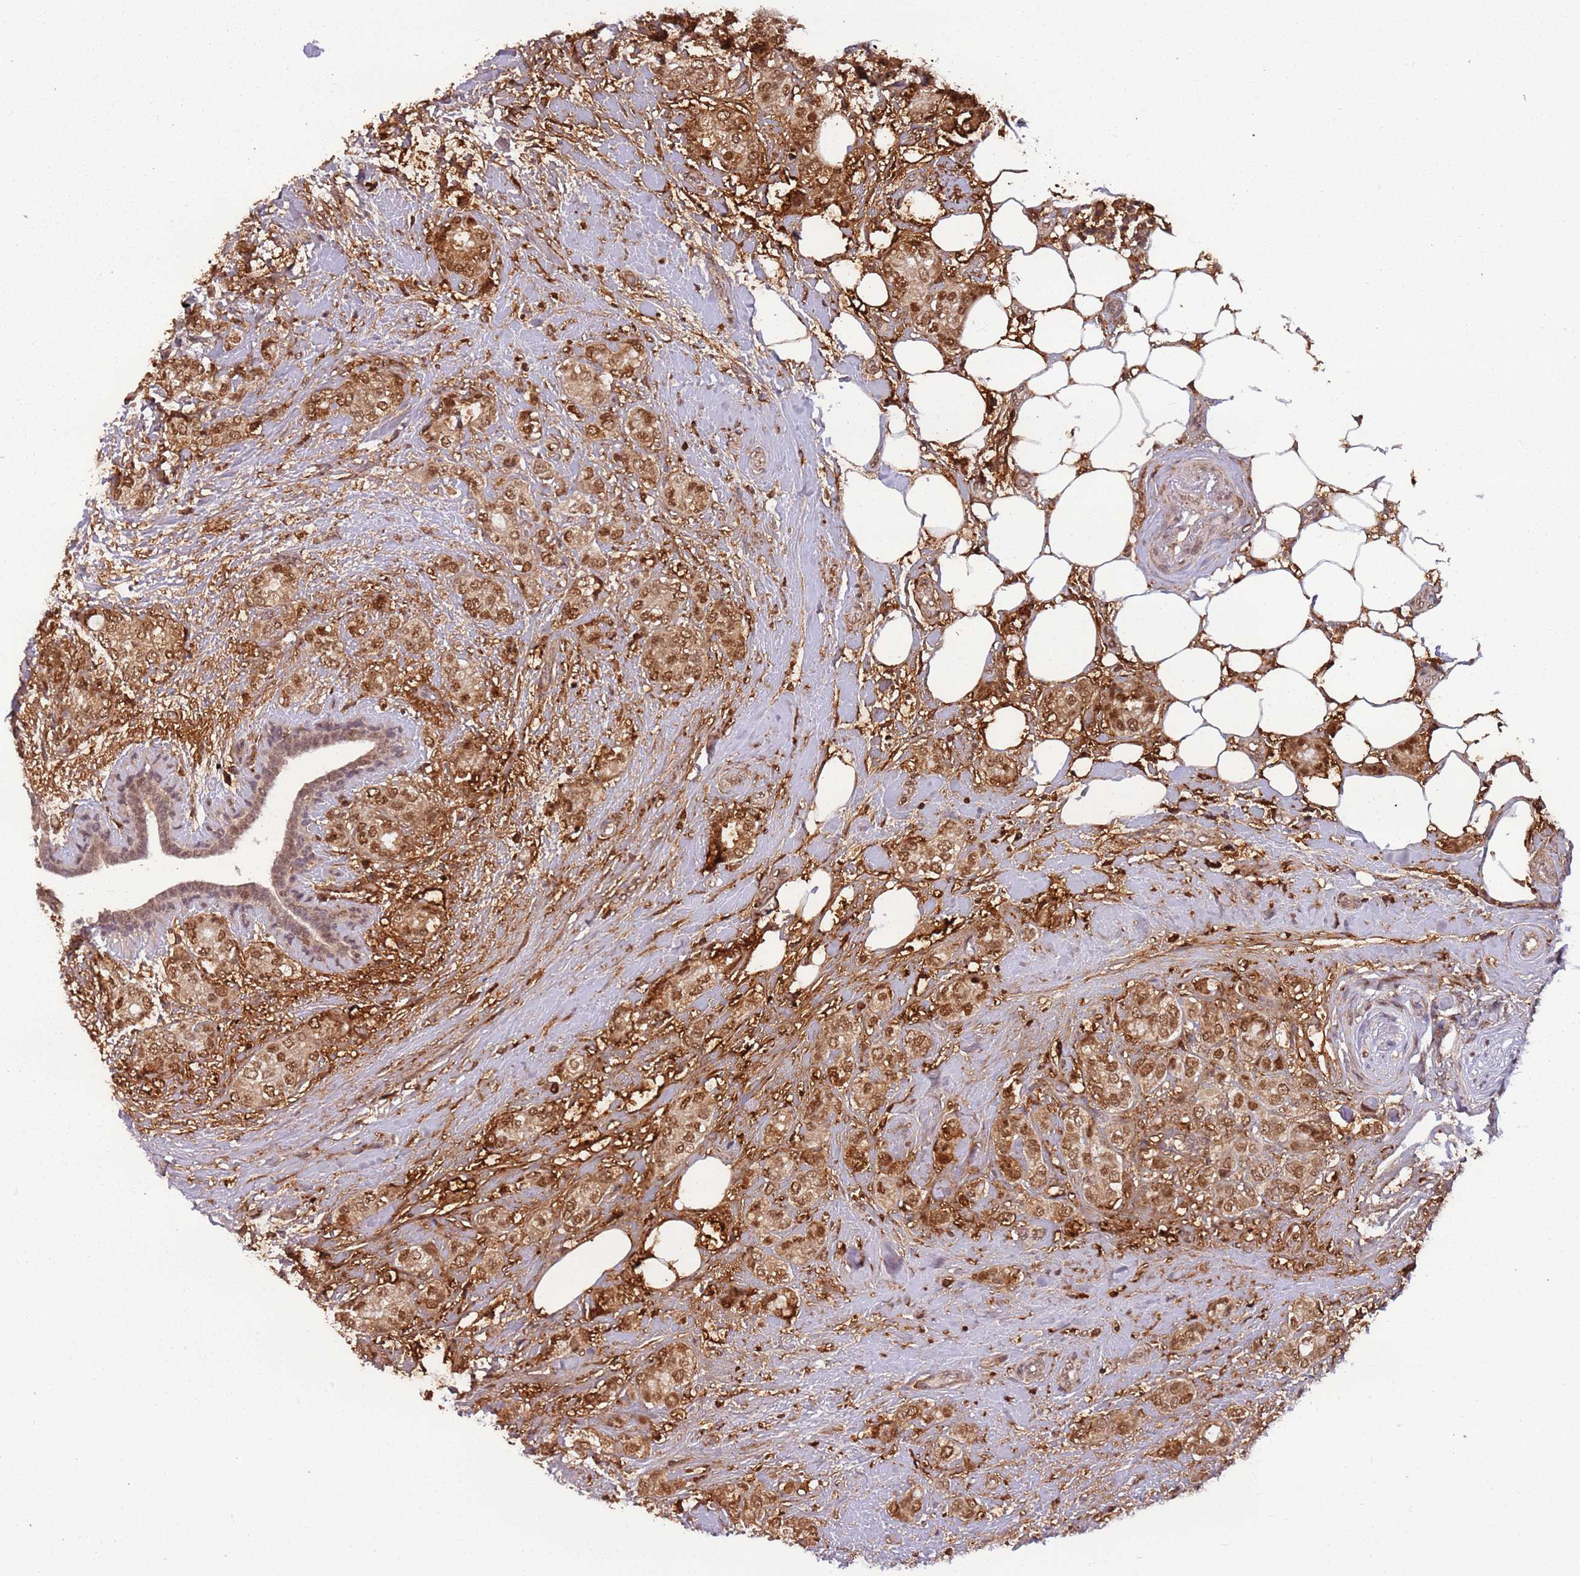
{"staining": {"intensity": "moderate", "quantity": ">75%", "location": "nuclear"}, "tissue": "breast cancer", "cell_type": "Tumor cells", "image_type": "cancer", "snomed": [{"axis": "morphology", "description": "Duct carcinoma"}, {"axis": "topography", "description": "Breast"}], "caption": "A micrograph of breast cancer (invasive ductal carcinoma) stained for a protein exhibits moderate nuclear brown staining in tumor cells.", "gene": "POLR3H", "patient": {"sex": "female", "age": 73}}